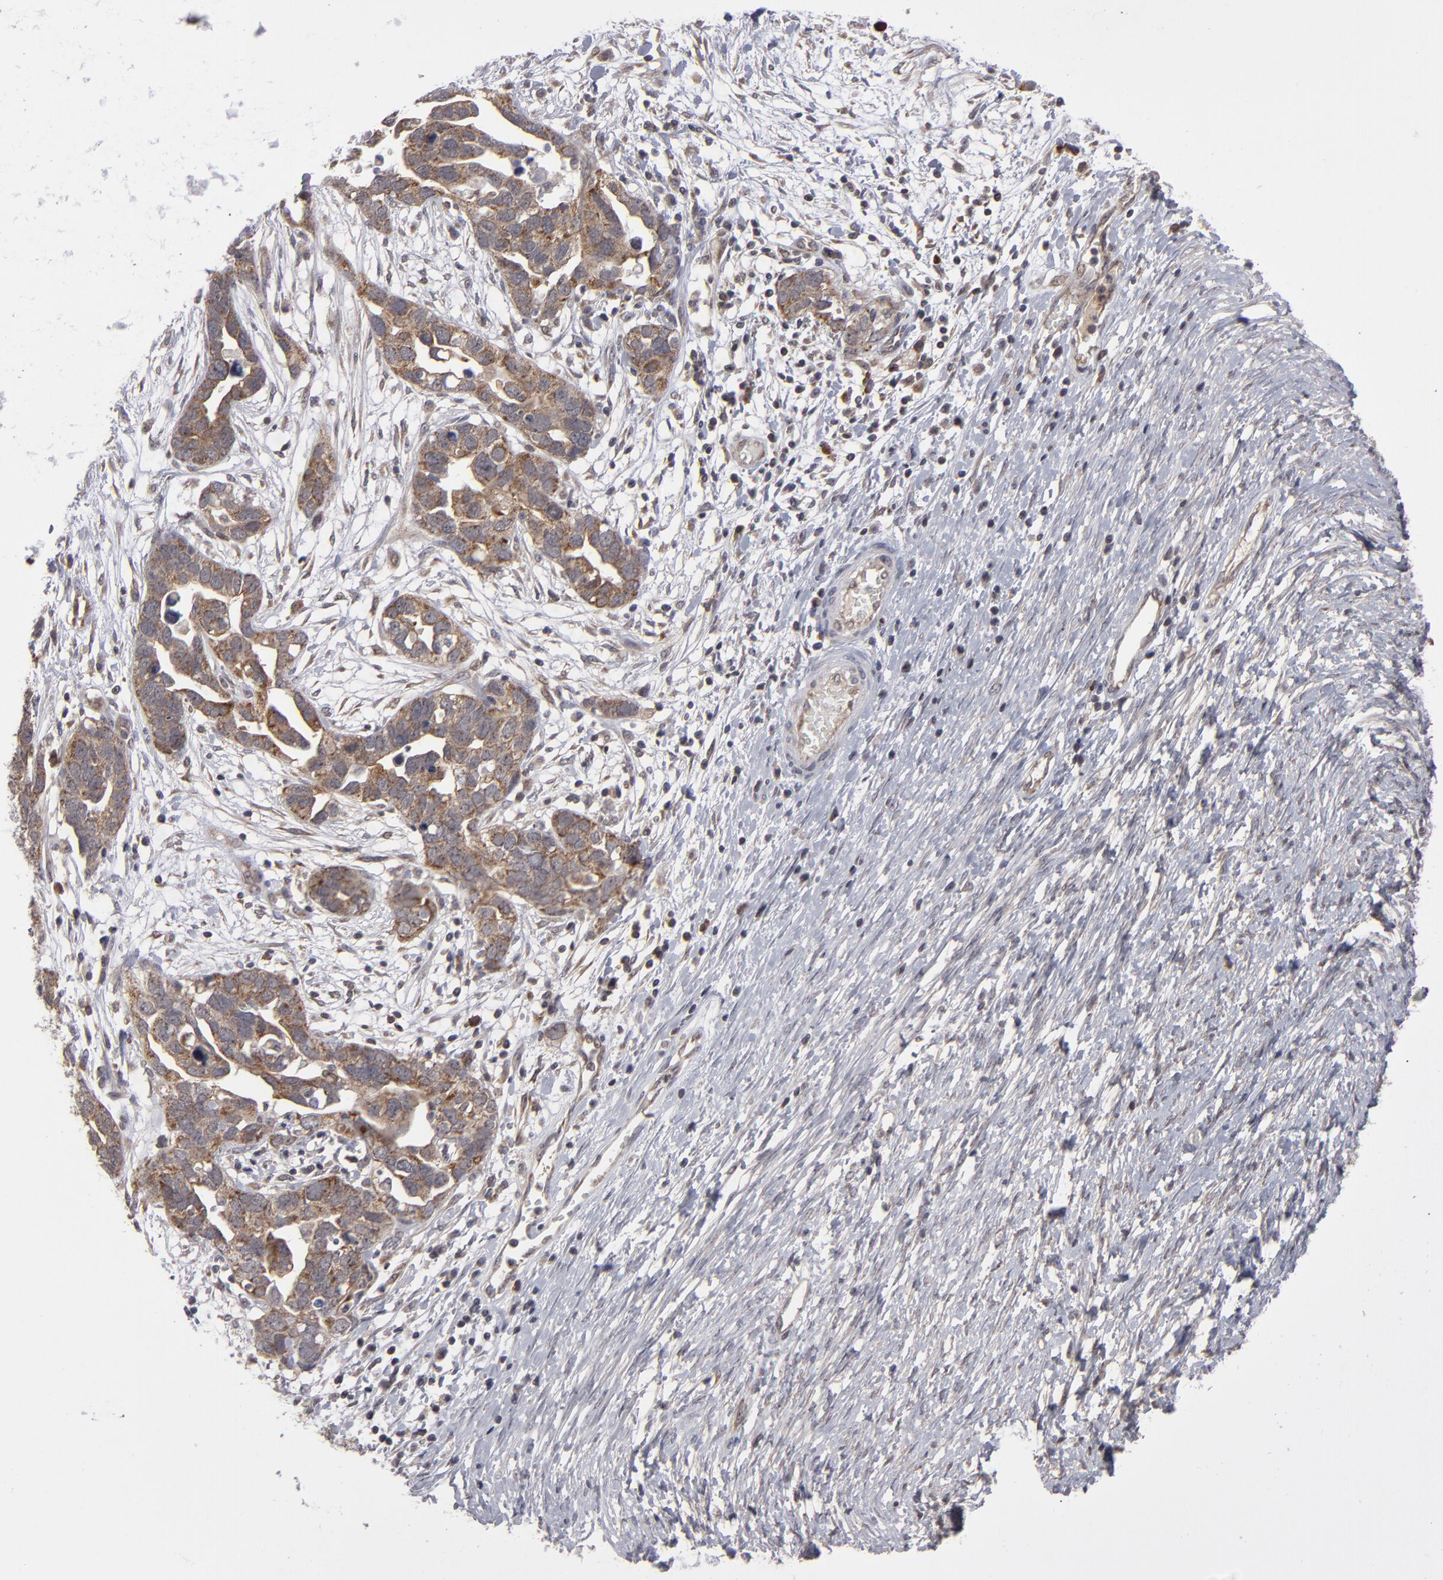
{"staining": {"intensity": "moderate", "quantity": "25%-75%", "location": "cytoplasmic/membranous"}, "tissue": "ovarian cancer", "cell_type": "Tumor cells", "image_type": "cancer", "snomed": [{"axis": "morphology", "description": "Cystadenocarcinoma, serous, NOS"}, {"axis": "topography", "description": "Ovary"}], "caption": "This micrograph shows immunohistochemistry (IHC) staining of serous cystadenocarcinoma (ovarian), with medium moderate cytoplasmic/membranous expression in about 25%-75% of tumor cells.", "gene": "GLCCI1", "patient": {"sex": "female", "age": 54}}